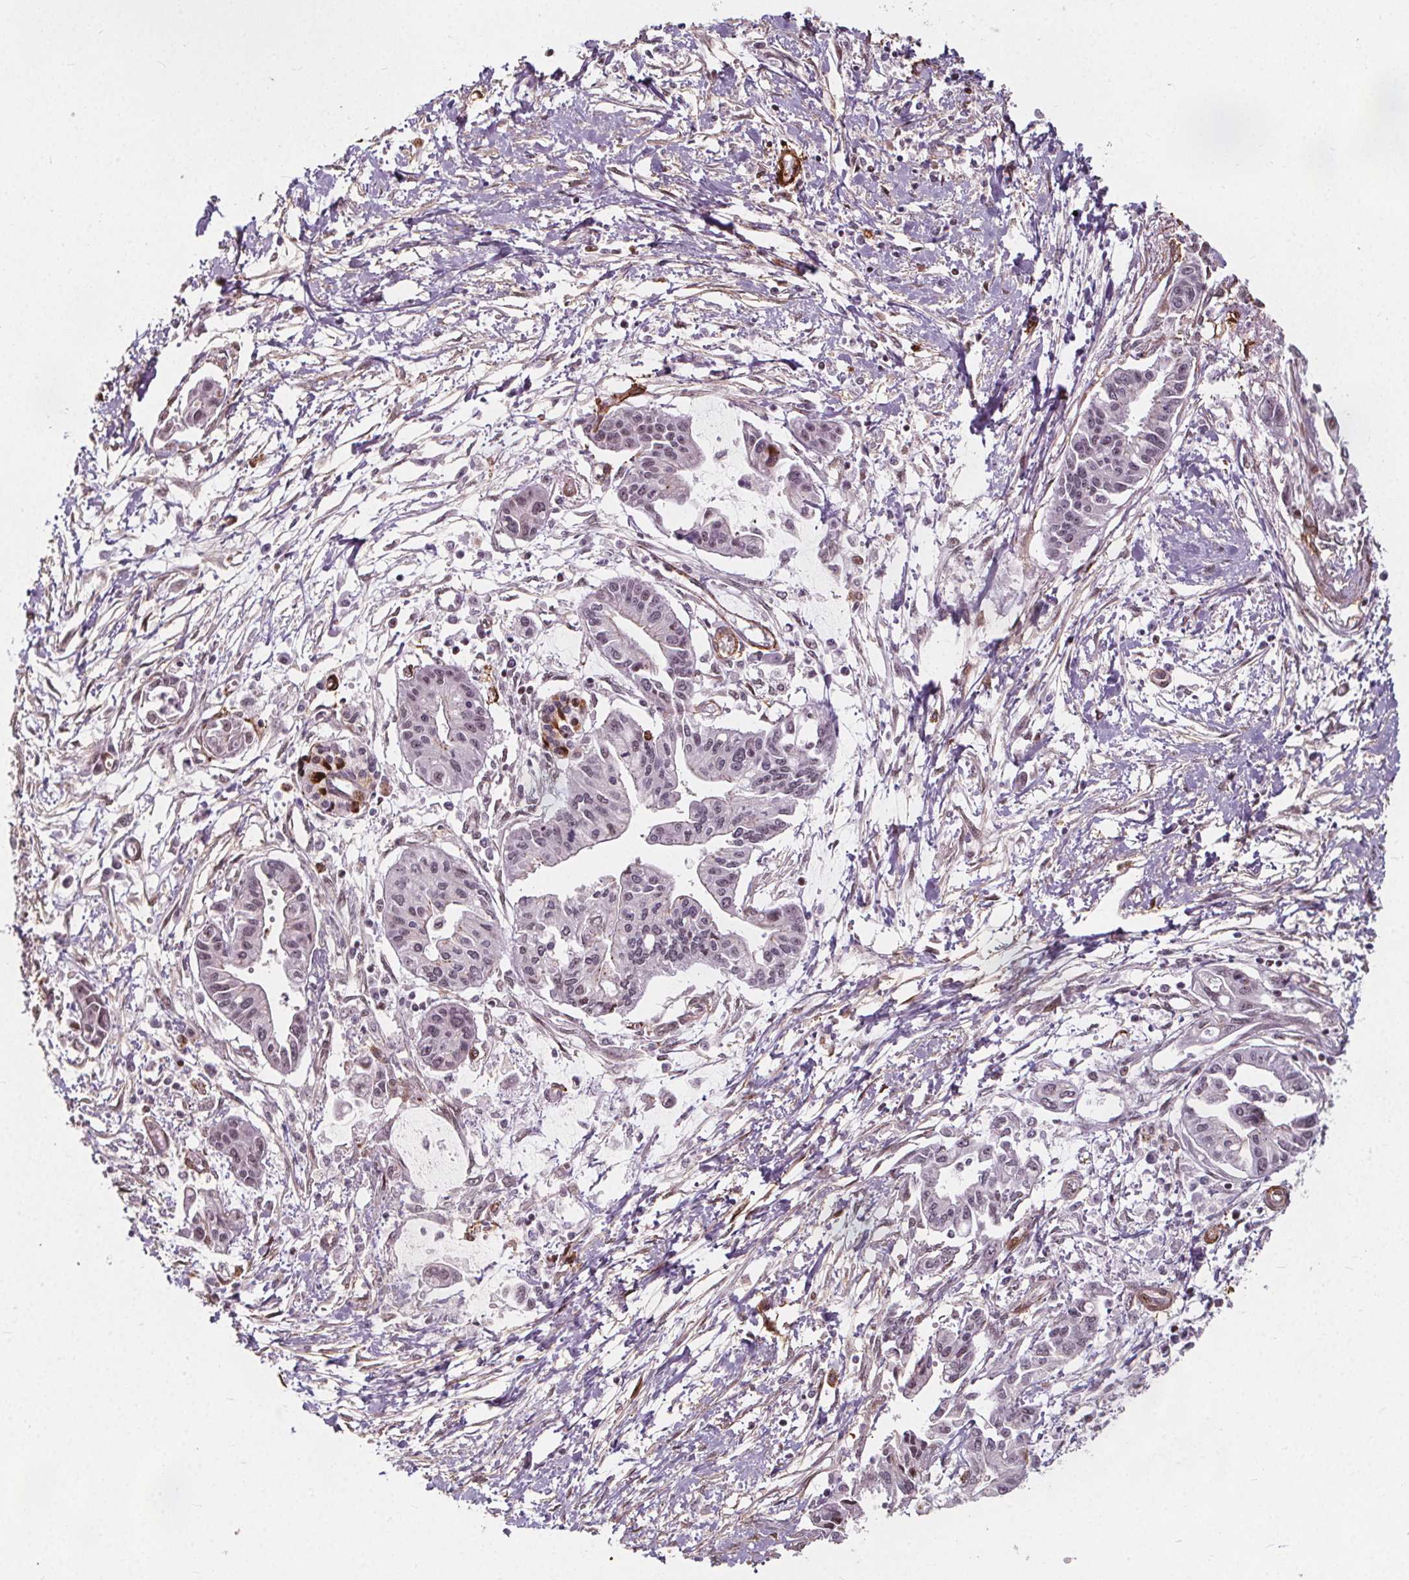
{"staining": {"intensity": "weak", "quantity": "25%-75%", "location": "nuclear"}, "tissue": "pancreatic cancer", "cell_type": "Tumor cells", "image_type": "cancer", "snomed": [{"axis": "morphology", "description": "Adenocarcinoma, NOS"}, {"axis": "topography", "description": "Pancreas"}], "caption": "Immunohistochemistry (IHC) histopathology image of human pancreatic cancer (adenocarcinoma) stained for a protein (brown), which demonstrates low levels of weak nuclear expression in approximately 25%-75% of tumor cells.", "gene": "HAS1", "patient": {"sex": "male", "age": 60}}